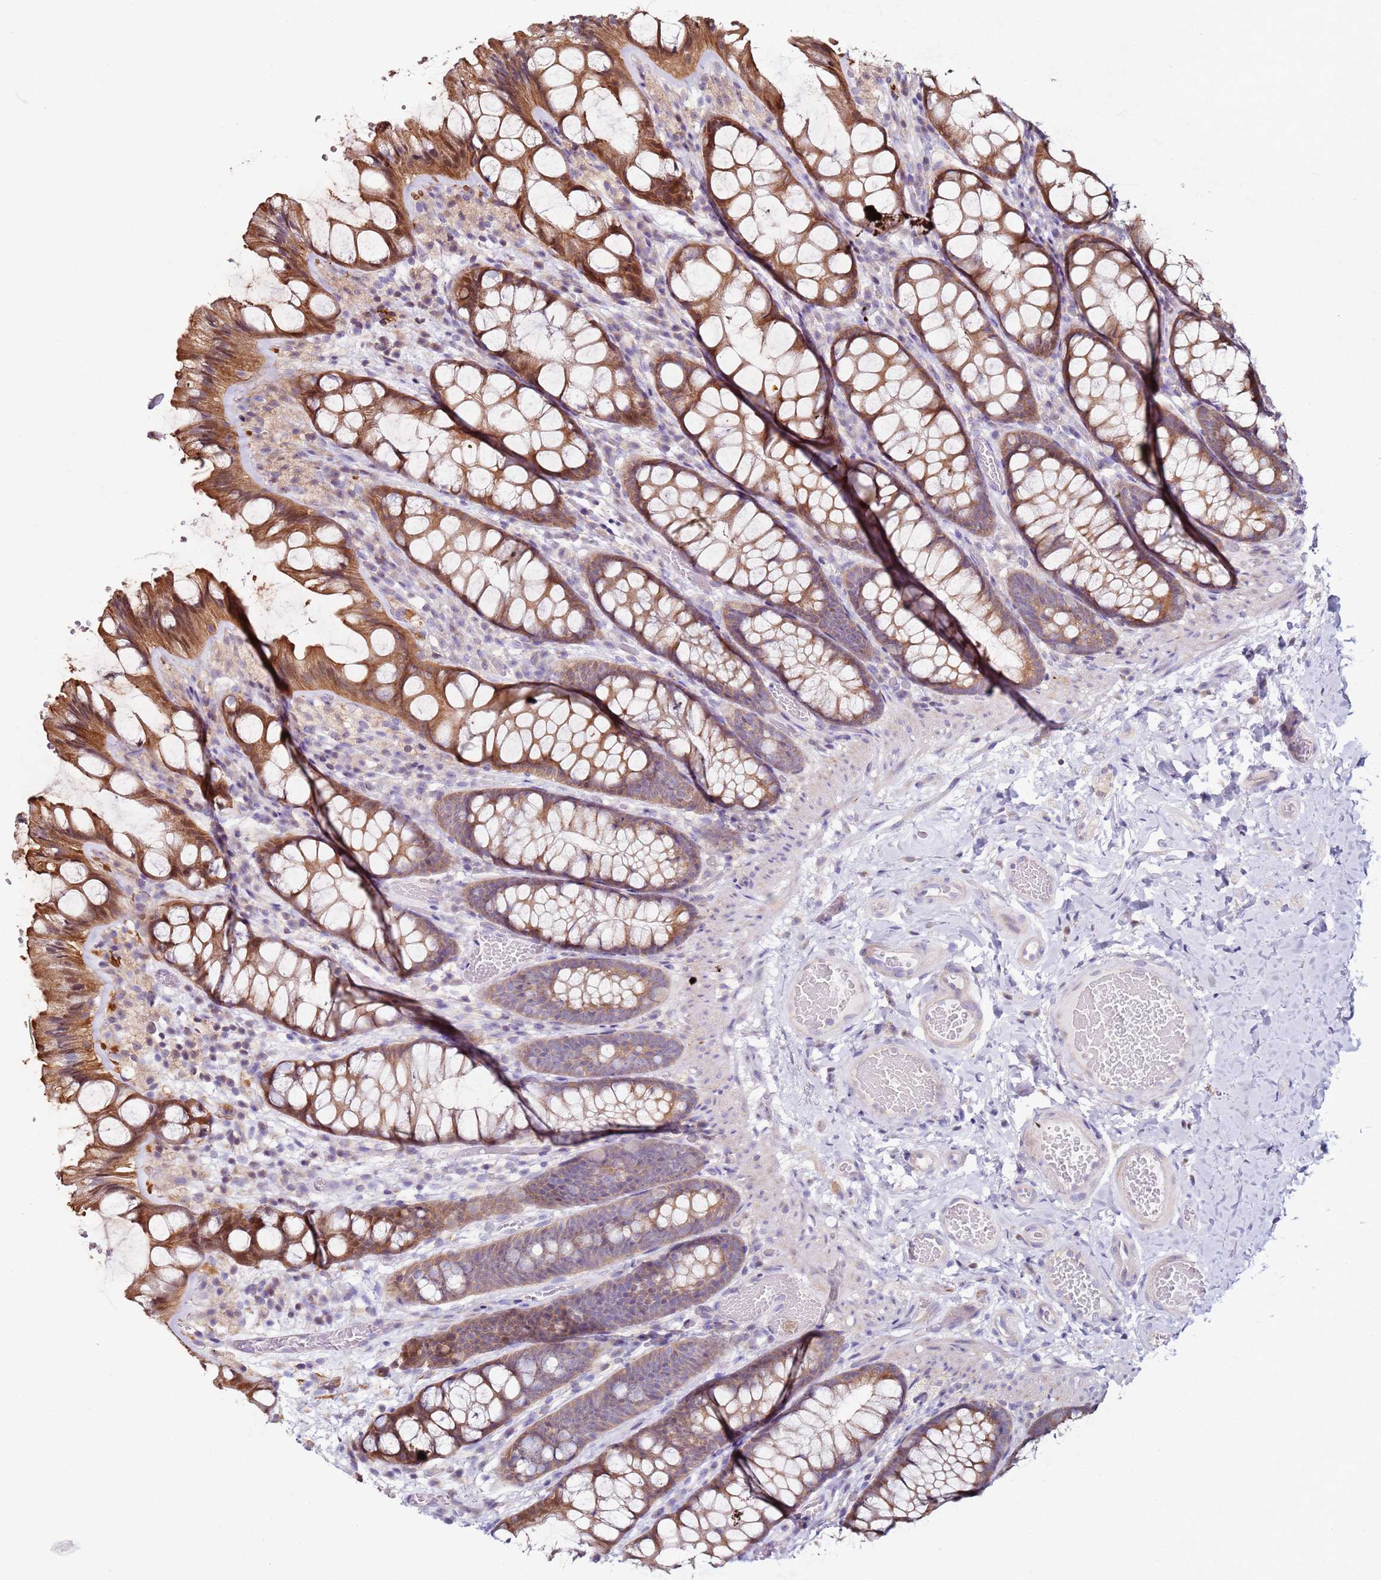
{"staining": {"intensity": "negative", "quantity": "none", "location": "none"}, "tissue": "colon", "cell_type": "Endothelial cells", "image_type": "normal", "snomed": [{"axis": "morphology", "description": "Normal tissue, NOS"}, {"axis": "topography", "description": "Colon"}], "caption": "The immunohistochemistry (IHC) histopathology image has no significant expression in endothelial cells of colon. (DAB IHC with hematoxylin counter stain).", "gene": "CNOT9", "patient": {"sex": "male", "age": 47}}